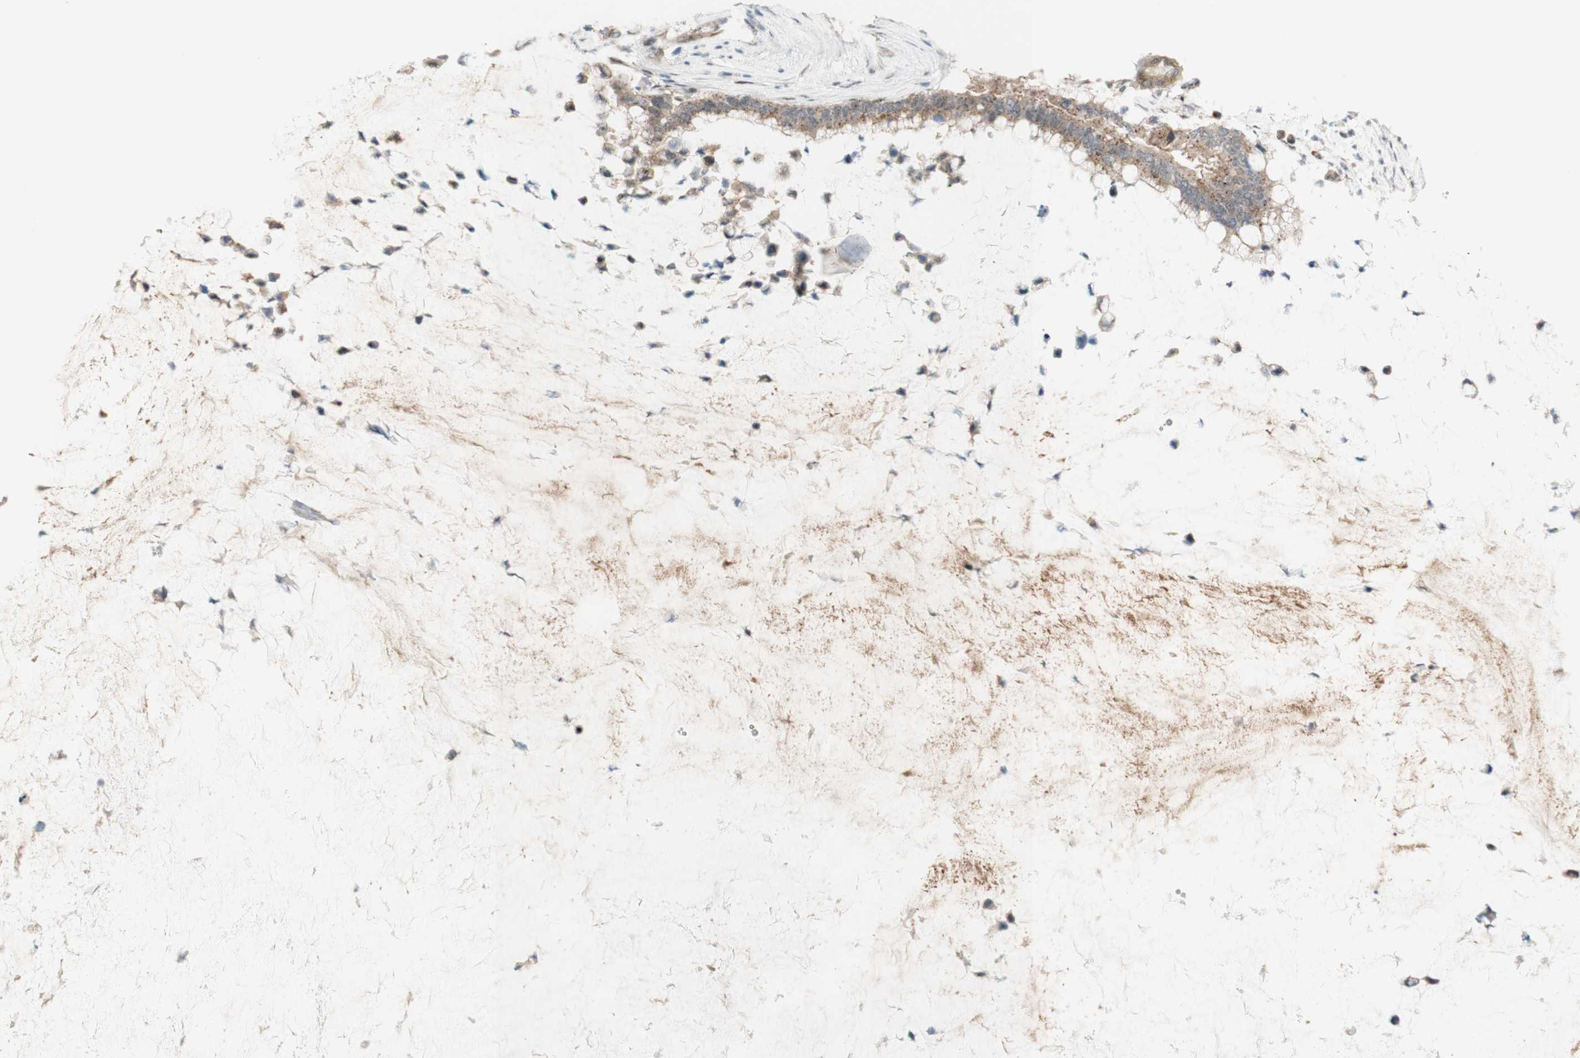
{"staining": {"intensity": "moderate", "quantity": ">75%", "location": "cytoplasmic/membranous"}, "tissue": "pancreatic cancer", "cell_type": "Tumor cells", "image_type": "cancer", "snomed": [{"axis": "morphology", "description": "Adenocarcinoma, NOS"}, {"axis": "topography", "description": "Pancreas"}], "caption": "Immunohistochemistry (IHC) of adenocarcinoma (pancreatic) exhibits medium levels of moderate cytoplasmic/membranous positivity in about >75% of tumor cells.", "gene": "CYLD", "patient": {"sex": "male", "age": 41}}